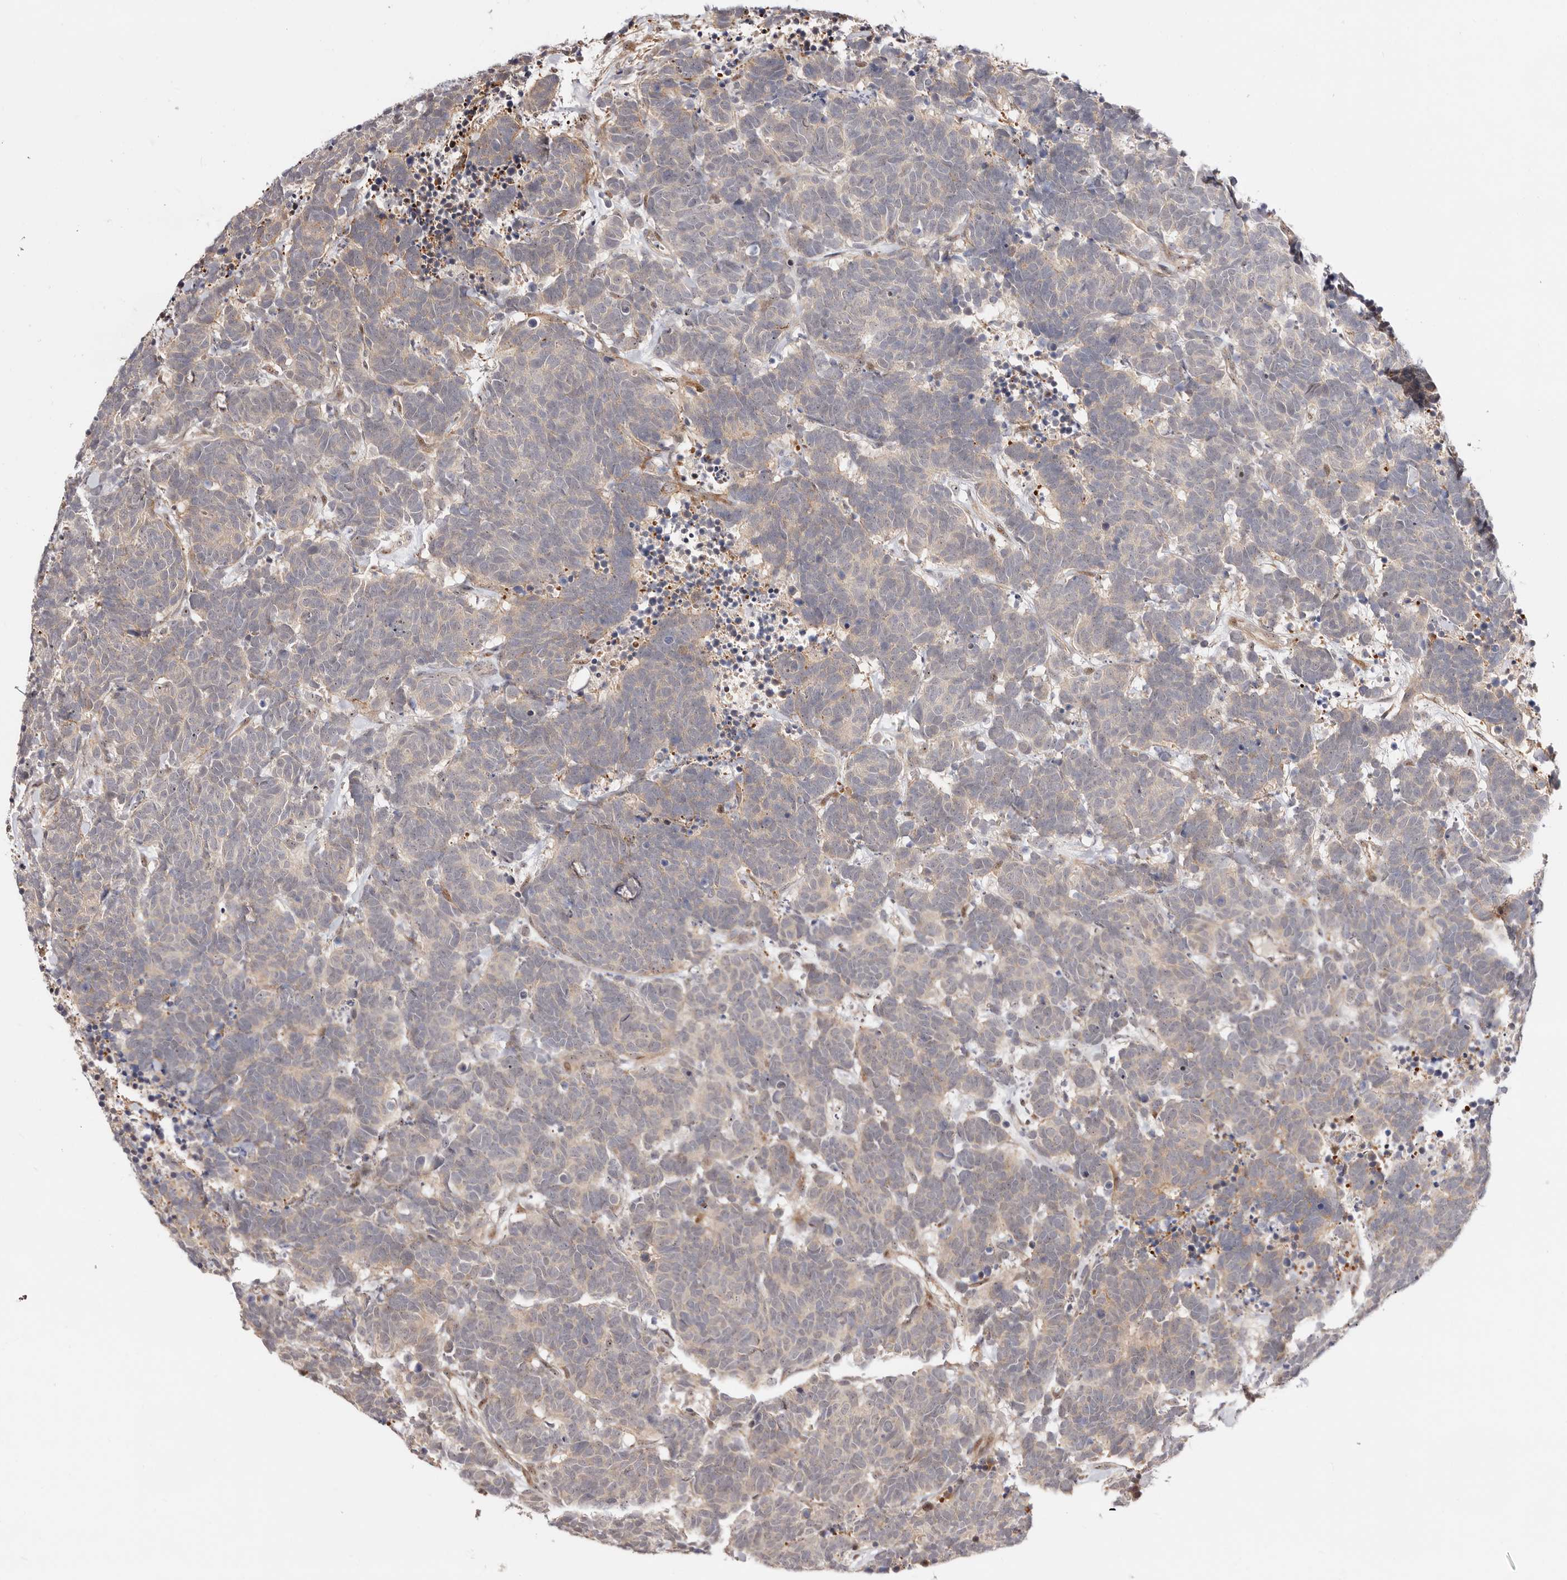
{"staining": {"intensity": "negative", "quantity": "none", "location": "none"}, "tissue": "carcinoid", "cell_type": "Tumor cells", "image_type": "cancer", "snomed": [{"axis": "morphology", "description": "Carcinoma, NOS"}, {"axis": "morphology", "description": "Carcinoid, malignant, NOS"}, {"axis": "topography", "description": "Urinary bladder"}], "caption": "This micrograph is of malignant carcinoid stained with immunohistochemistry (IHC) to label a protein in brown with the nuclei are counter-stained blue. There is no expression in tumor cells.", "gene": "ODF2L", "patient": {"sex": "male", "age": 57}}